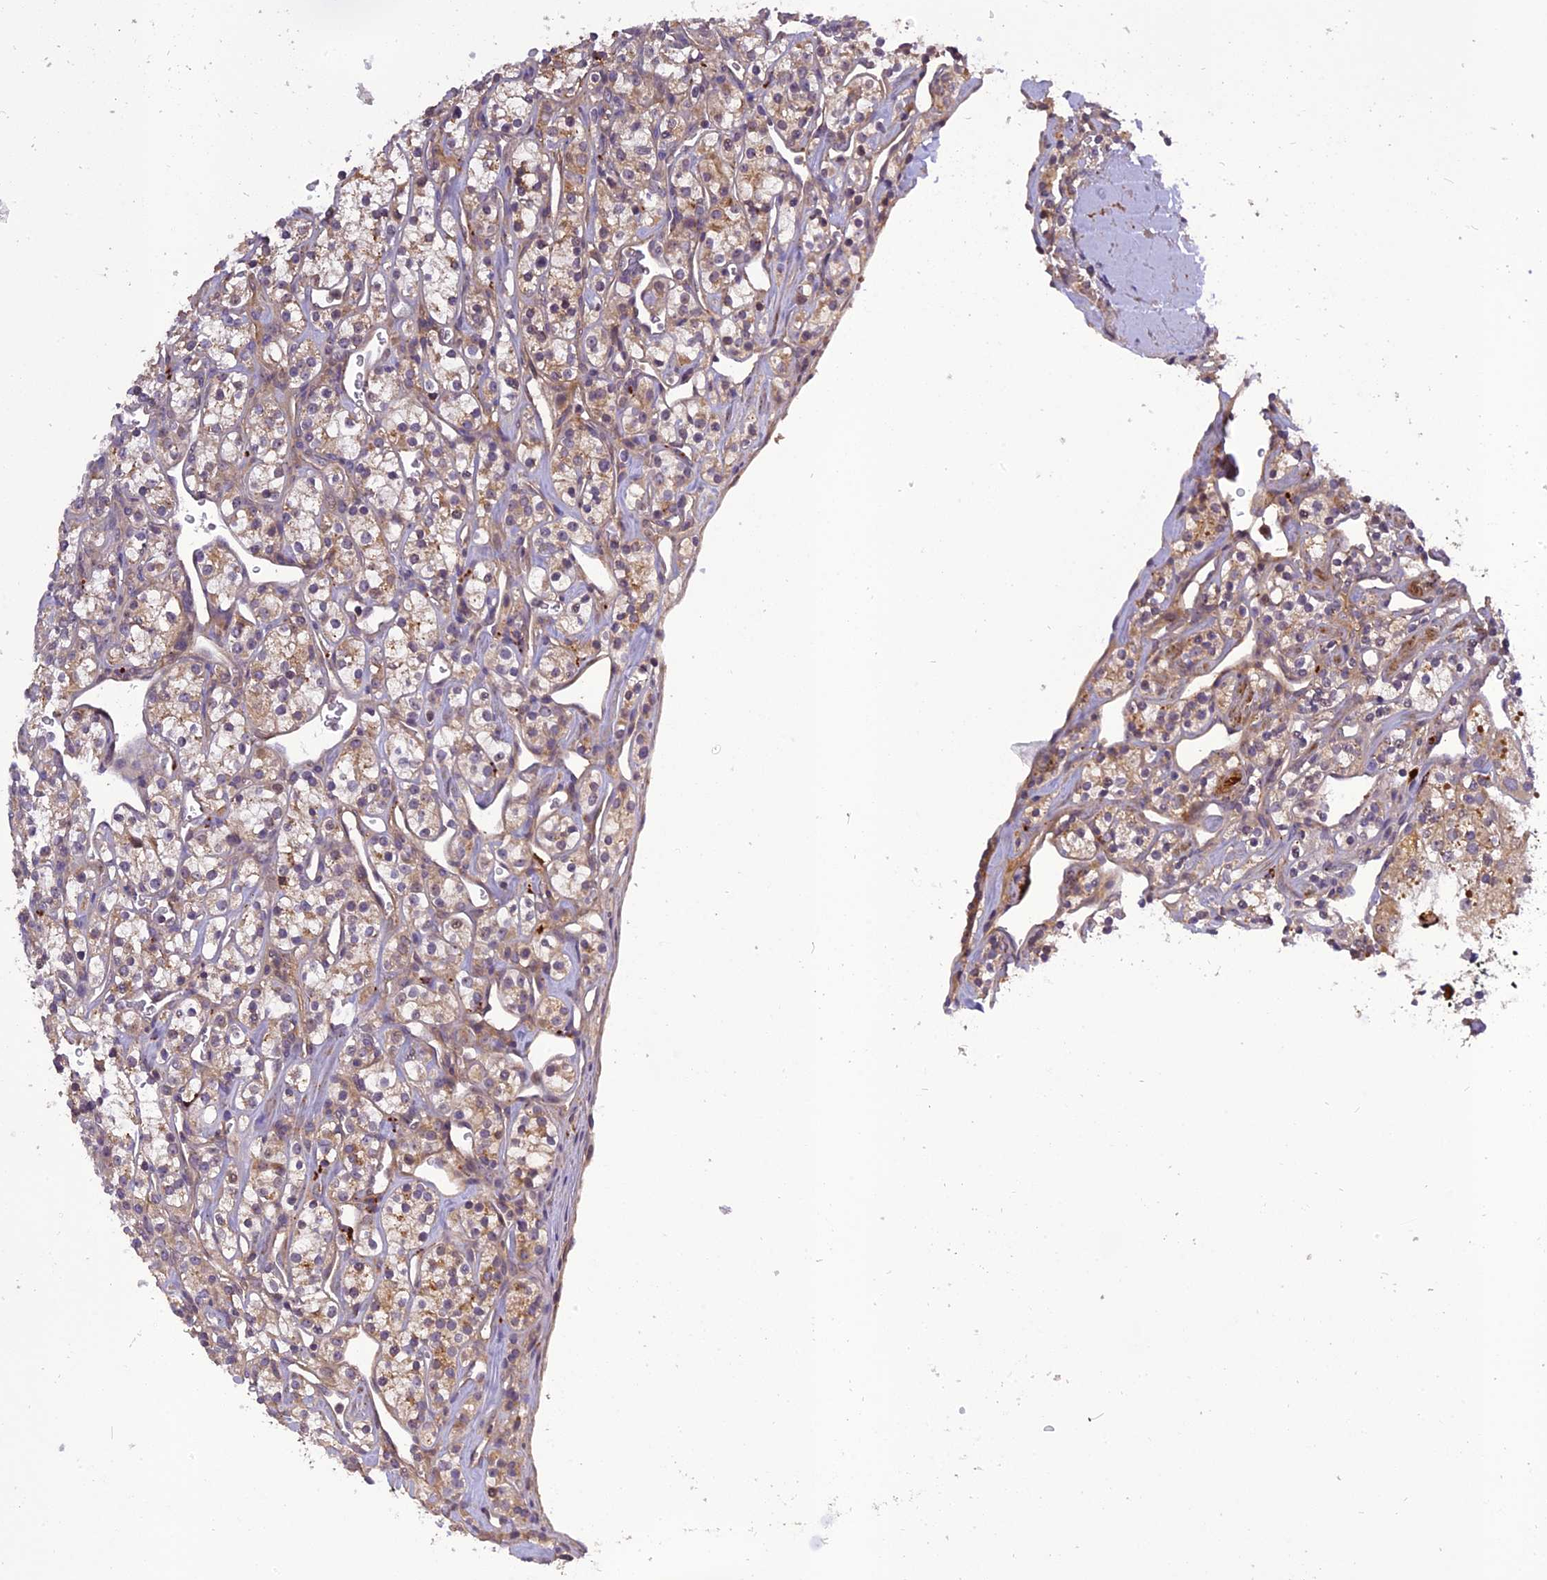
{"staining": {"intensity": "weak", "quantity": ">75%", "location": "cytoplasmic/membranous"}, "tissue": "renal cancer", "cell_type": "Tumor cells", "image_type": "cancer", "snomed": [{"axis": "morphology", "description": "Adenocarcinoma, NOS"}, {"axis": "topography", "description": "Kidney"}], "caption": "Immunohistochemistry (IHC) (DAB (3,3'-diaminobenzidine)) staining of human renal adenocarcinoma reveals weak cytoplasmic/membranous protein expression in about >75% of tumor cells. The staining was performed using DAB (3,3'-diaminobenzidine) to visualize the protein expression in brown, while the nuclei were stained in blue with hematoxylin (Magnification: 20x).", "gene": "FNIP2", "patient": {"sex": "male", "age": 77}}